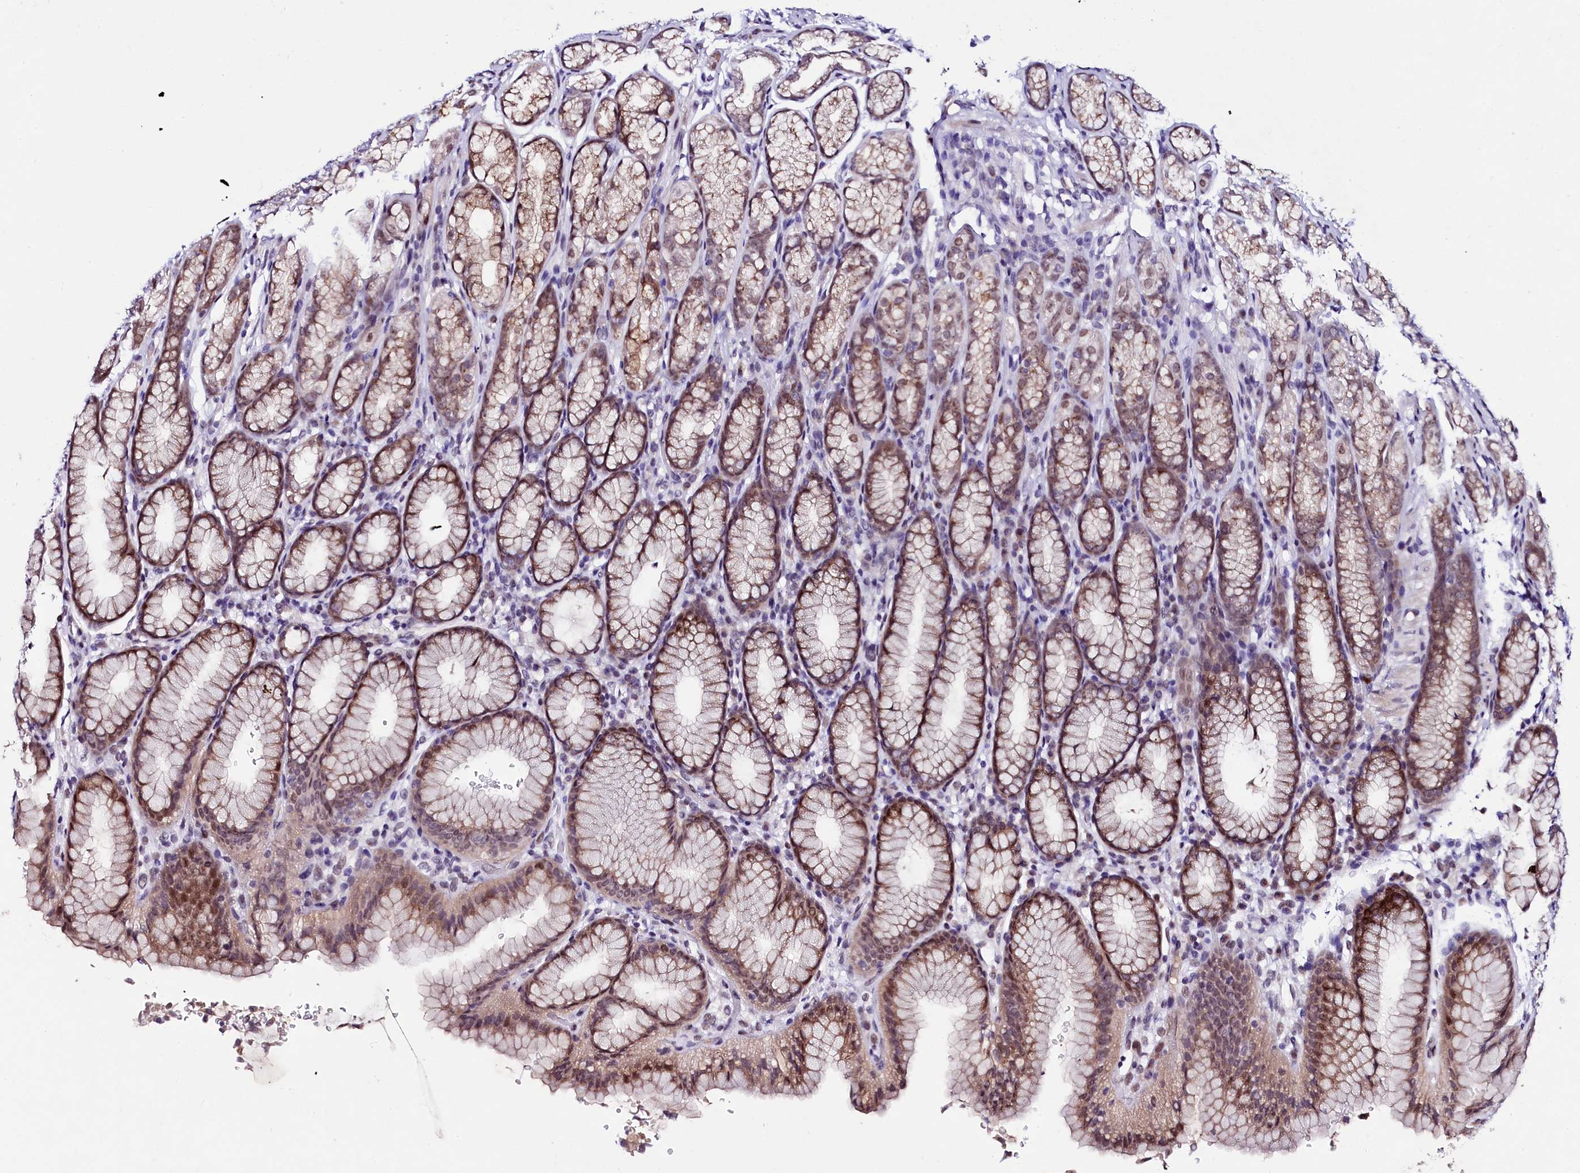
{"staining": {"intensity": "moderate", "quantity": ">75%", "location": "cytoplasmic/membranous,nuclear"}, "tissue": "stomach", "cell_type": "Glandular cells", "image_type": "normal", "snomed": [{"axis": "morphology", "description": "Normal tissue, NOS"}, {"axis": "topography", "description": "Stomach"}], "caption": "Glandular cells exhibit medium levels of moderate cytoplasmic/membranous,nuclear positivity in approximately >75% of cells in normal human stomach. (IHC, brightfield microscopy, high magnification).", "gene": "LEUTX", "patient": {"sex": "male", "age": 42}}